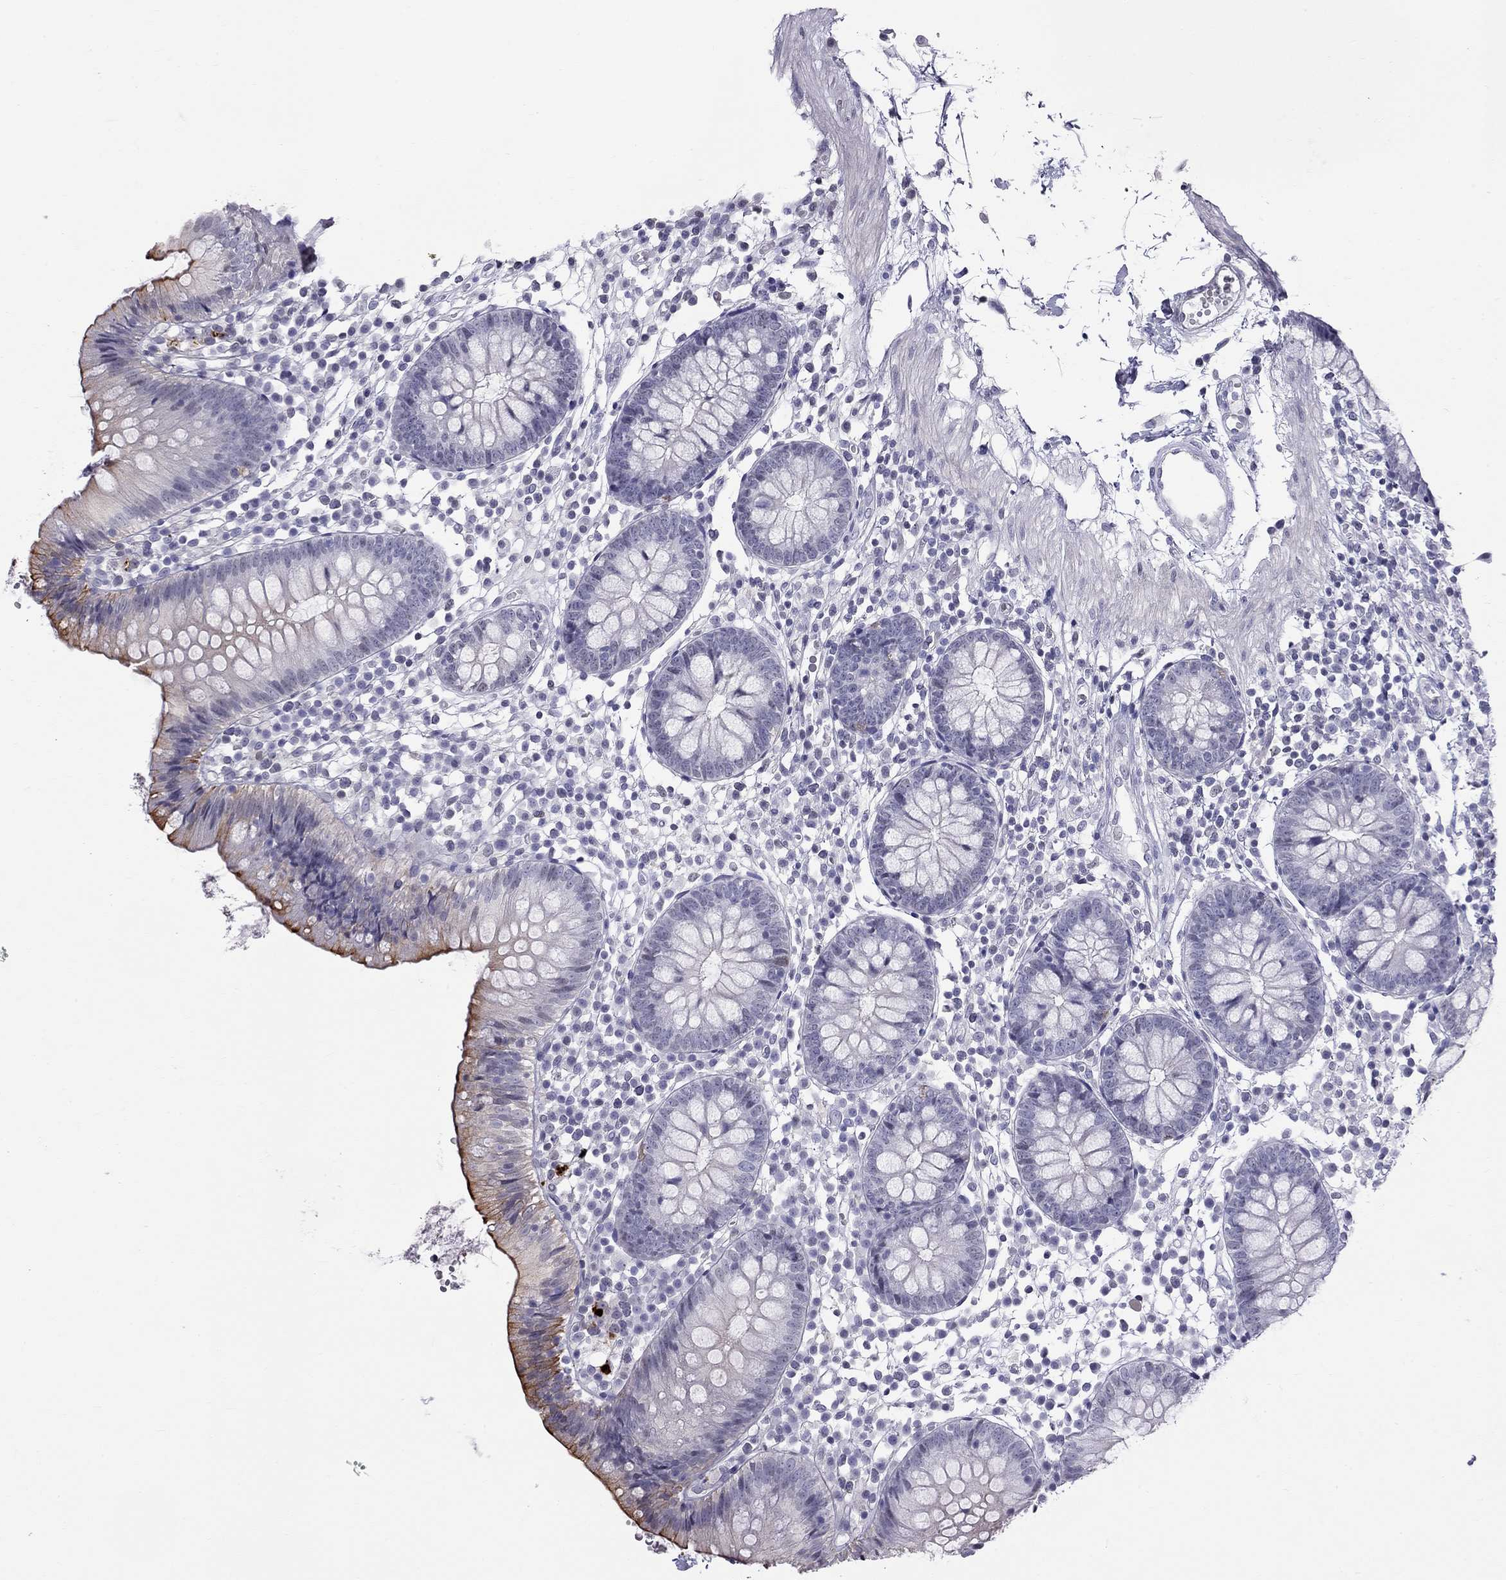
{"staining": {"intensity": "negative", "quantity": "none", "location": "none"}, "tissue": "colon", "cell_type": "Endothelial cells", "image_type": "normal", "snomed": [{"axis": "morphology", "description": "Normal tissue, NOS"}, {"axis": "topography", "description": "Rectum"}], "caption": "DAB immunohistochemical staining of unremarkable colon demonstrates no significant staining in endothelial cells. The staining is performed using DAB brown chromogen with nuclei counter-stained in using hematoxylin.", "gene": "MUC15", "patient": {"sex": "male", "age": 70}}